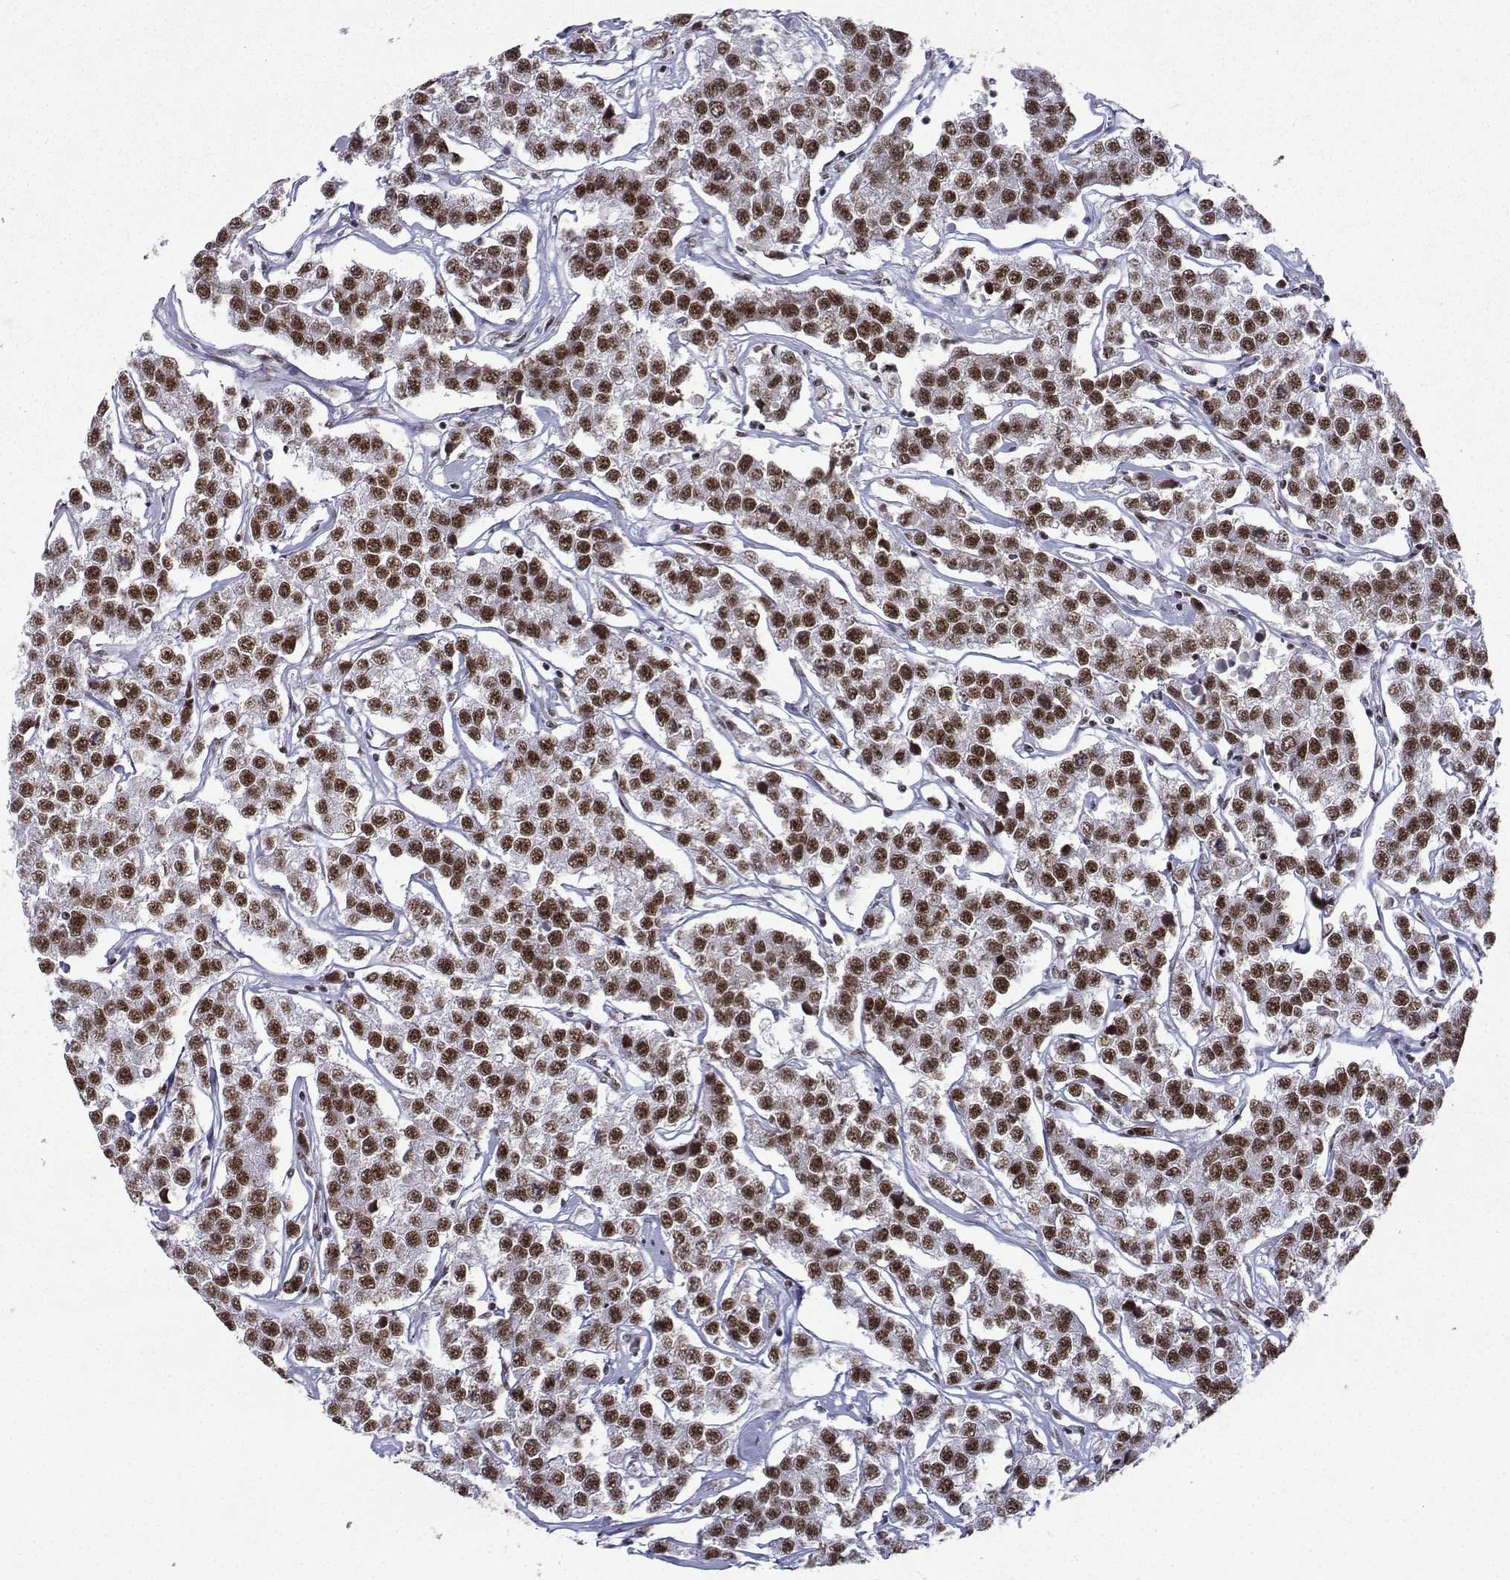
{"staining": {"intensity": "strong", "quantity": "25%-75%", "location": "nuclear"}, "tissue": "testis cancer", "cell_type": "Tumor cells", "image_type": "cancer", "snomed": [{"axis": "morphology", "description": "Seminoma, NOS"}, {"axis": "topography", "description": "Testis"}], "caption": "This is an image of IHC staining of testis seminoma, which shows strong staining in the nuclear of tumor cells.", "gene": "SNRPB2", "patient": {"sex": "male", "age": 59}}